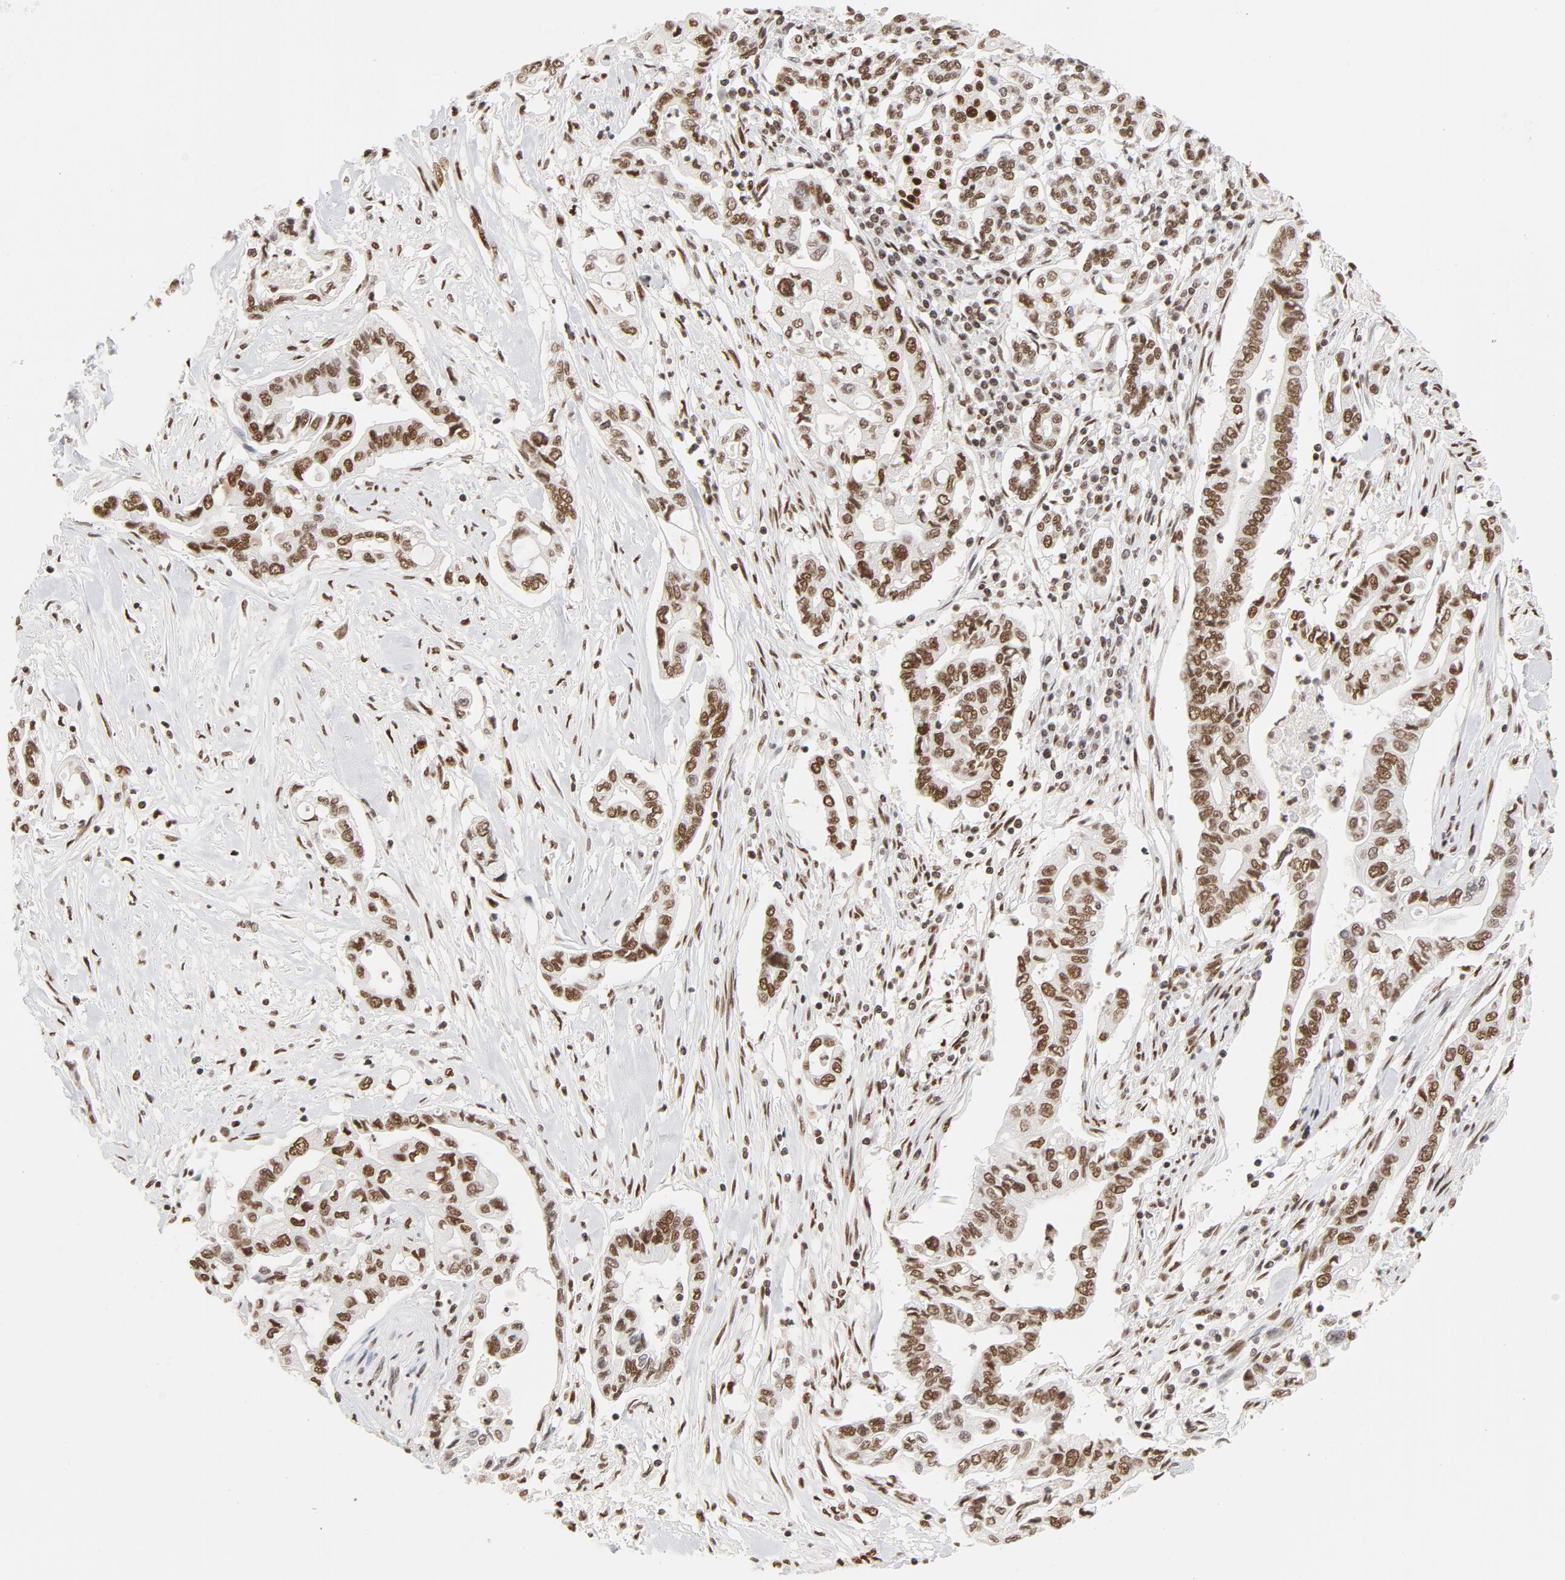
{"staining": {"intensity": "moderate", "quantity": ">75%", "location": "nuclear"}, "tissue": "pancreatic cancer", "cell_type": "Tumor cells", "image_type": "cancer", "snomed": [{"axis": "morphology", "description": "Adenocarcinoma, NOS"}, {"axis": "topography", "description": "Pancreas"}], "caption": "Immunohistochemistry (IHC) staining of pancreatic adenocarcinoma, which demonstrates medium levels of moderate nuclear positivity in about >75% of tumor cells indicating moderate nuclear protein staining. The staining was performed using DAB (brown) for protein detection and nuclei were counterstained in hematoxylin (blue).", "gene": "TP53BP1", "patient": {"sex": "female", "age": 57}}